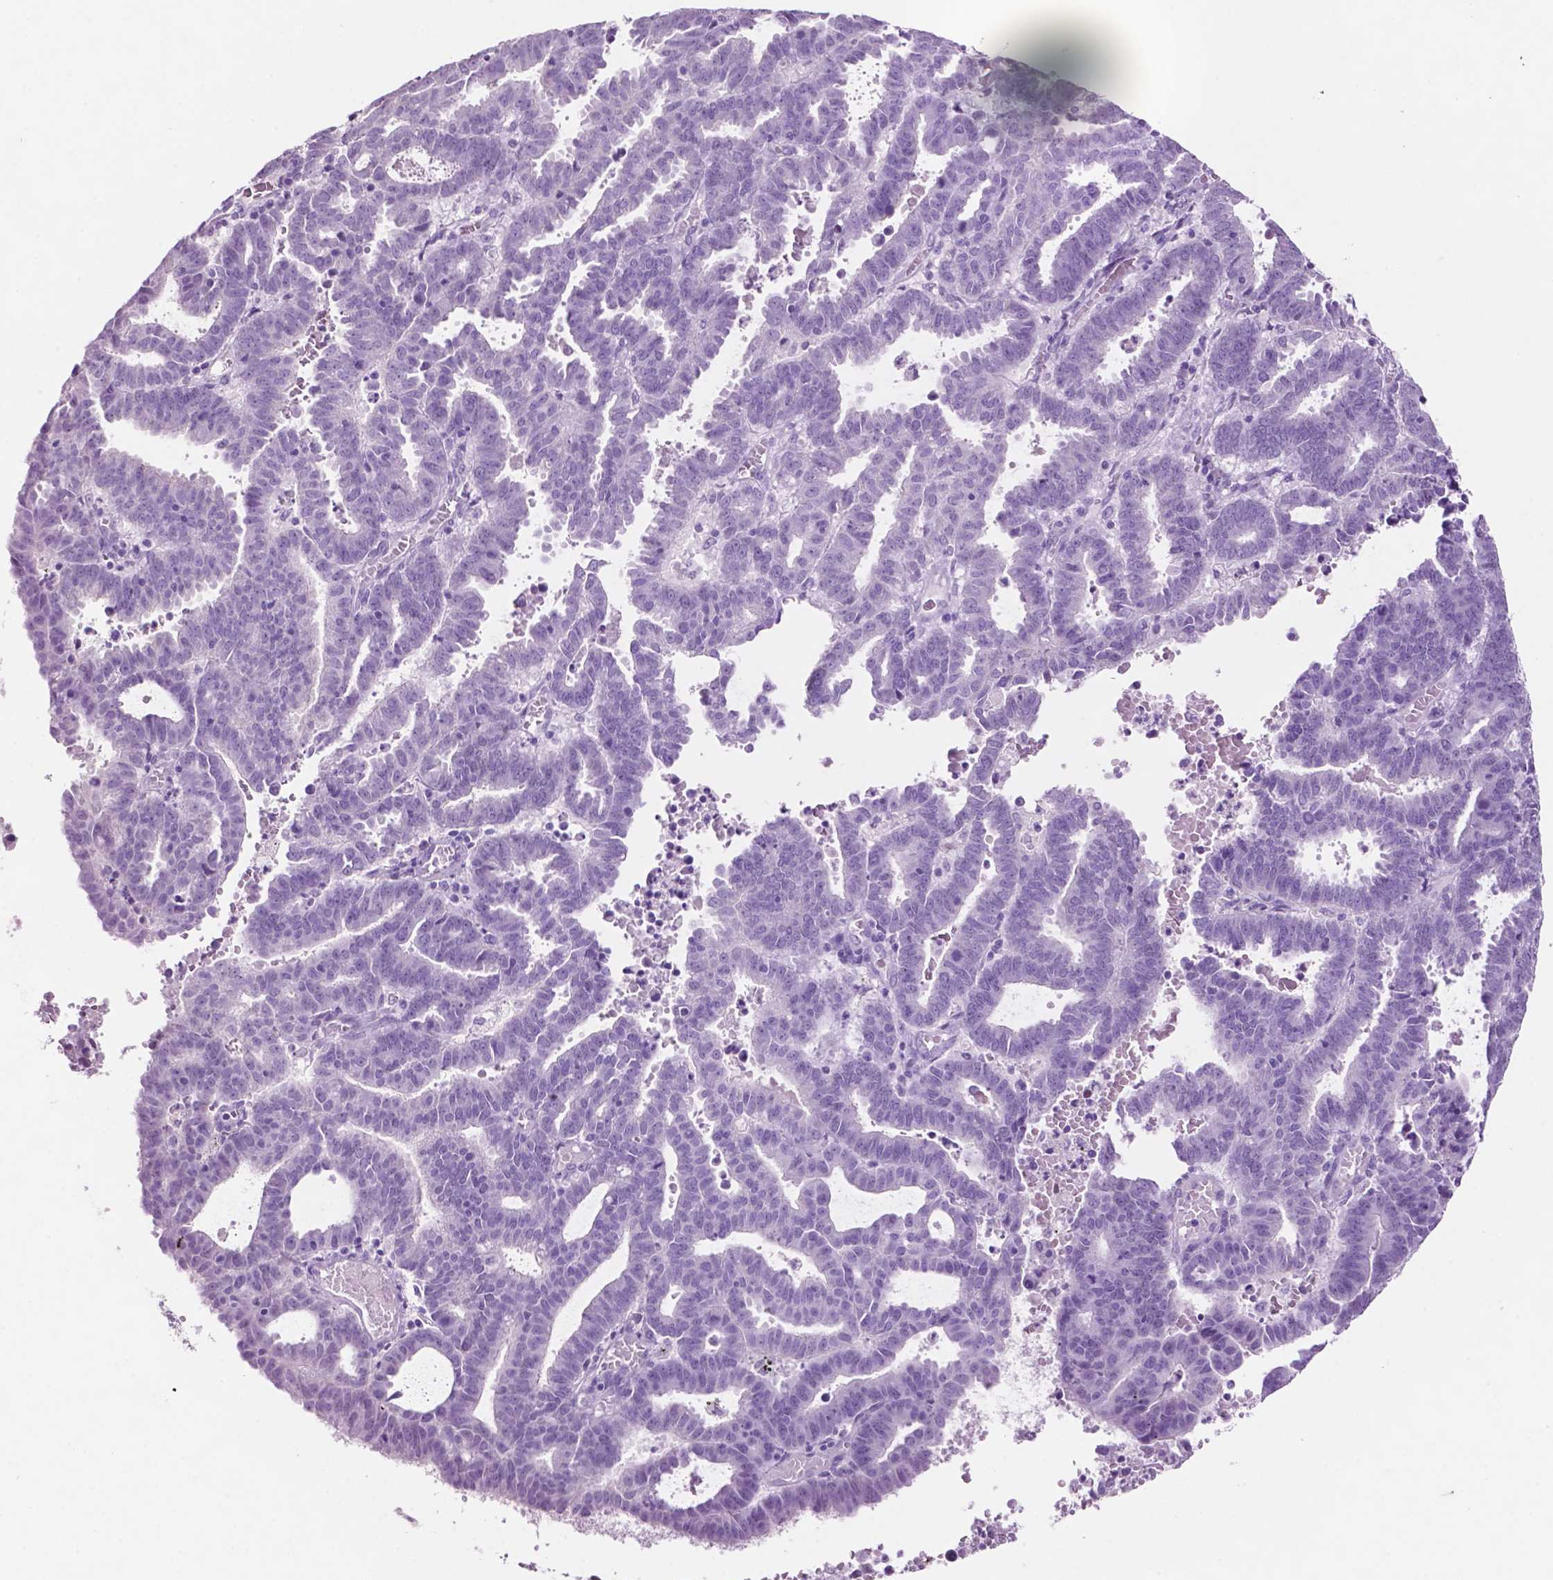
{"staining": {"intensity": "negative", "quantity": "none", "location": "none"}, "tissue": "endometrial cancer", "cell_type": "Tumor cells", "image_type": "cancer", "snomed": [{"axis": "morphology", "description": "Adenocarcinoma, NOS"}, {"axis": "topography", "description": "Uterus"}], "caption": "IHC histopathology image of neoplastic tissue: adenocarcinoma (endometrial) stained with DAB demonstrates no significant protein positivity in tumor cells.", "gene": "PHGR1", "patient": {"sex": "female", "age": 83}}